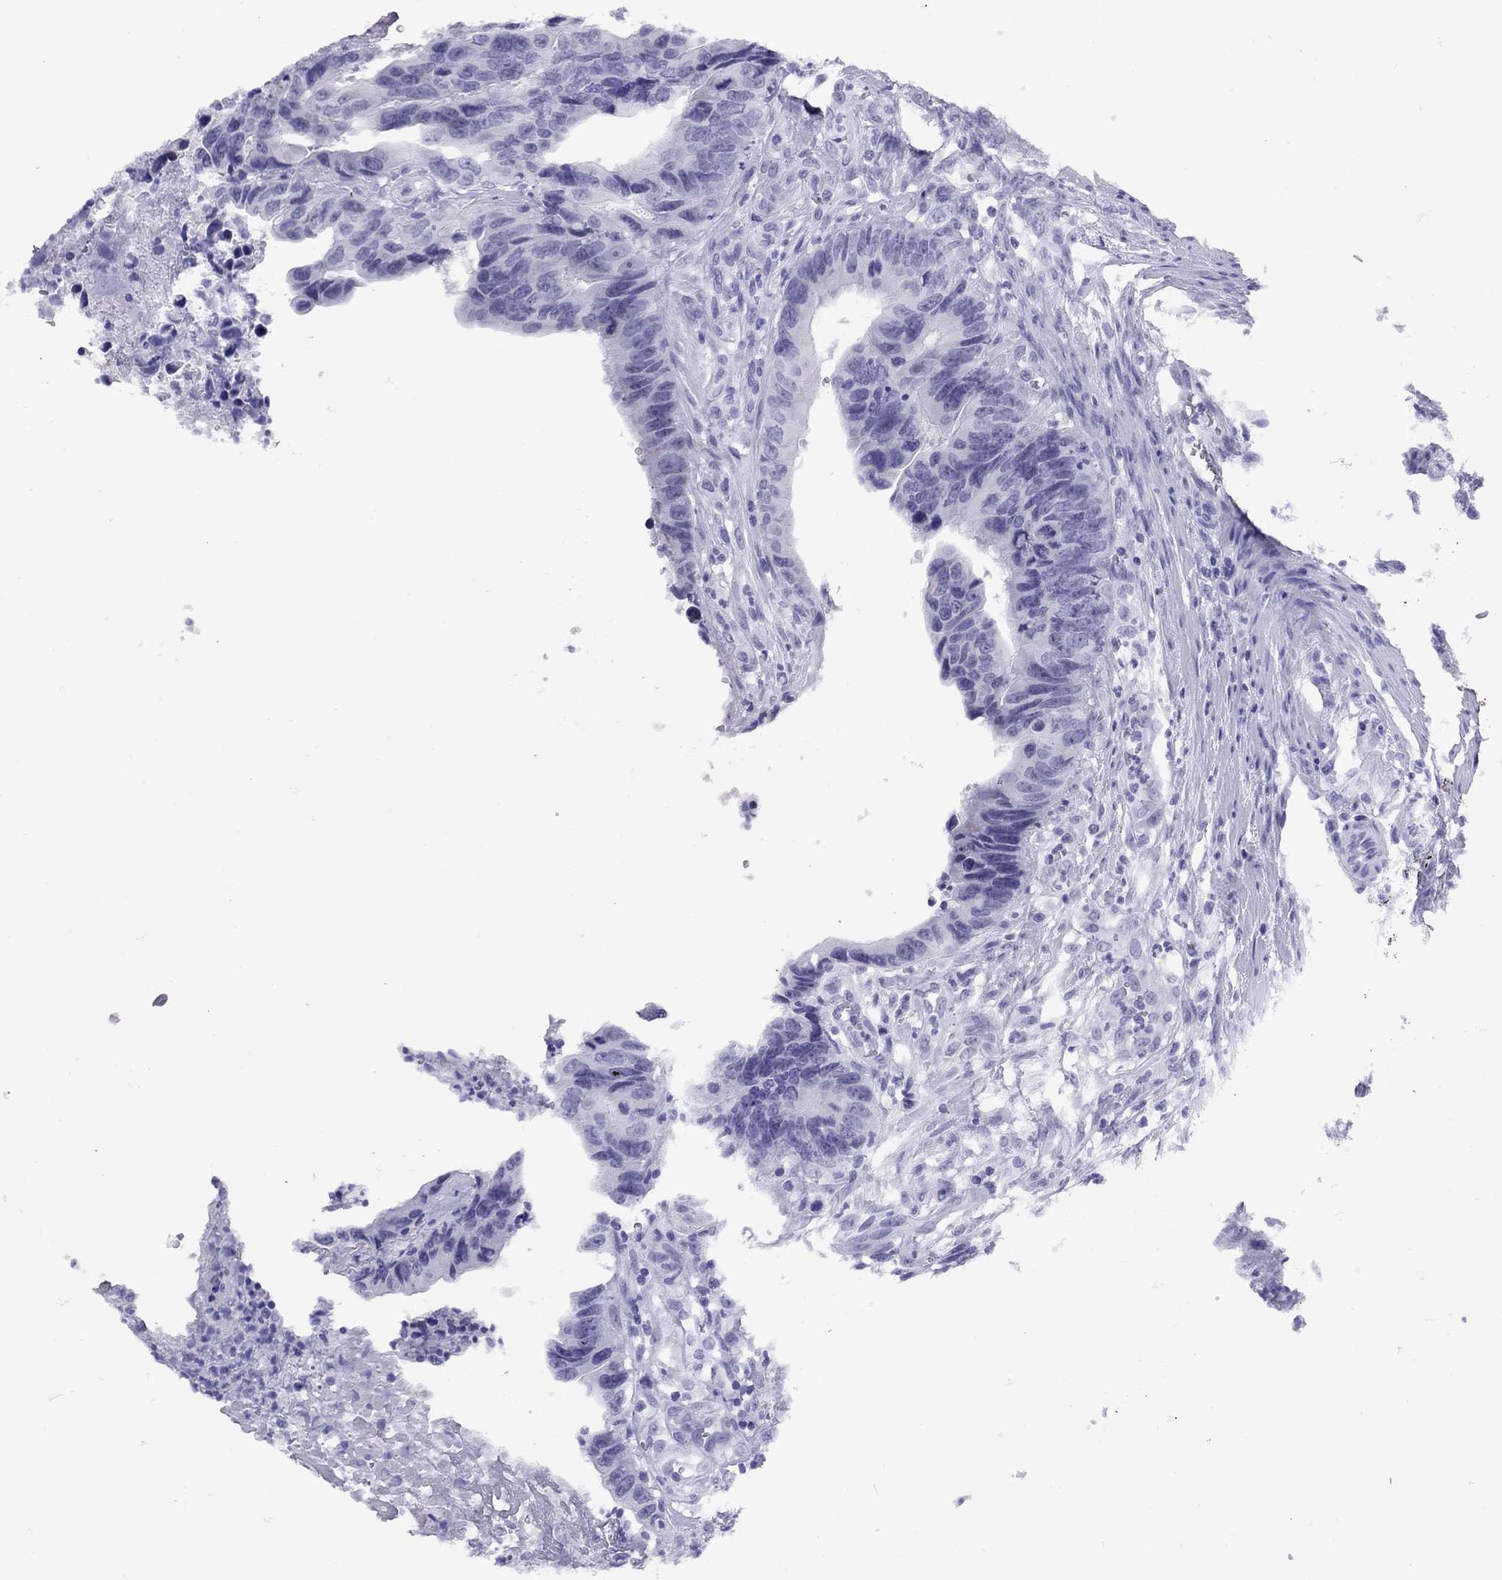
{"staining": {"intensity": "negative", "quantity": "none", "location": "none"}, "tissue": "colorectal cancer", "cell_type": "Tumor cells", "image_type": "cancer", "snomed": [{"axis": "morphology", "description": "Adenocarcinoma, NOS"}, {"axis": "topography", "description": "Colon"}], "caption": "Micrograph shows no protein positivity in tumor cells of colorectal cancer (adenocarcinoma) tissue. (Brightfield microscopy of DAB immunohistochemistry (IHC) at high magnification).", "gene": "LYAR", "patient": {"sex": "female", "age": 87}}